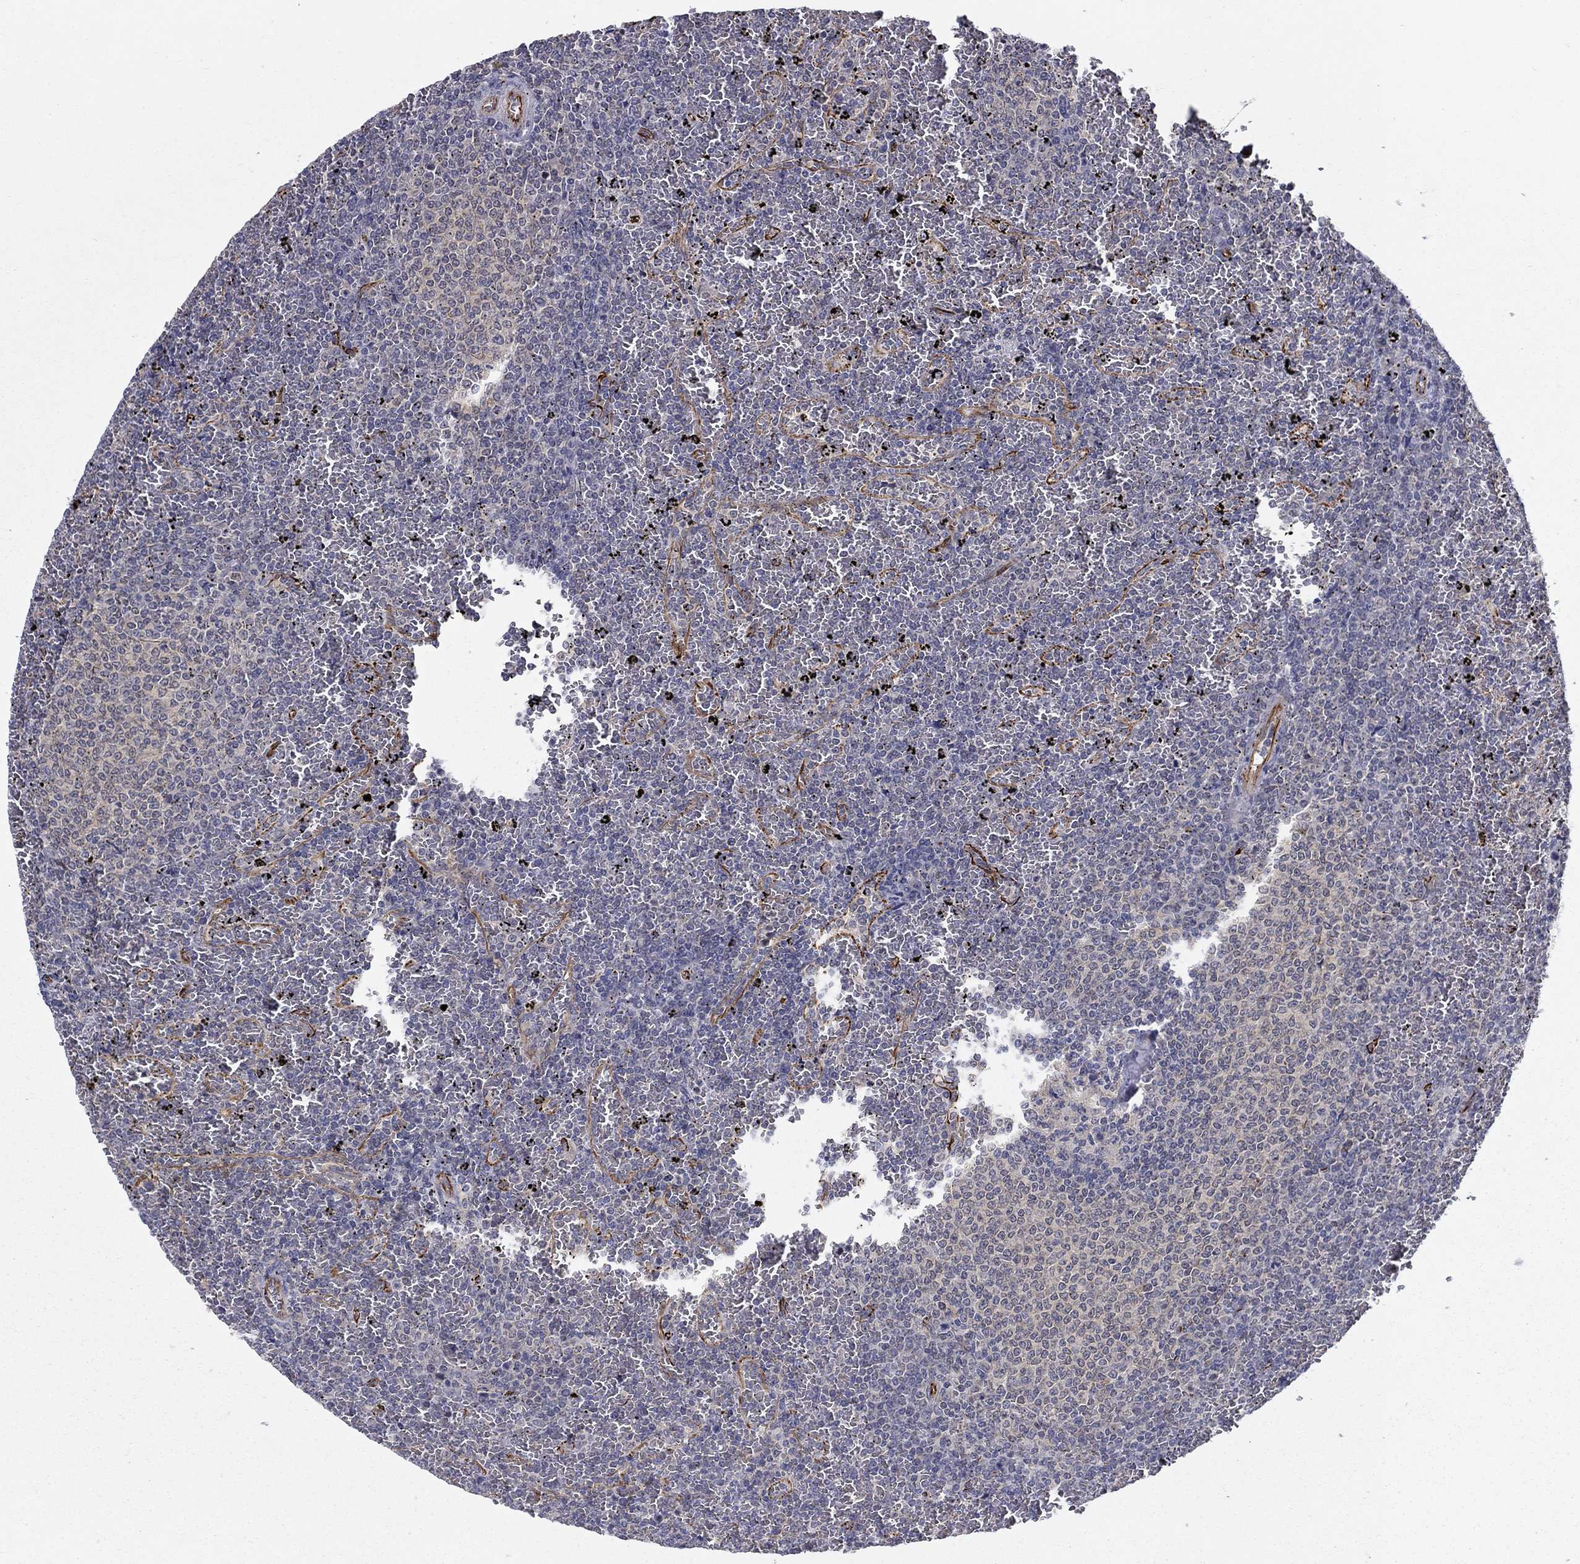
{"staining": {"intensity": "negative", "quantity": "none", "location": "none"}, "tissue": "lymphoma", "cell_type": "Tumor cells", "image_type": "cancer", "snomed": [{"axis": "morphology", "description": "Malignant lymphoma, non-Hodgkin's type, Low grade"}, {"axis": "topography", "description": "Spleen"}], "caption": "Immunohistochemical staining of human malignant lymphoma, non-Hodgkin's type (low-grade) shows no significant expression in tumor cells.", "gene": "LACTB2", "patient": {"sex": "female", "age": 77}}